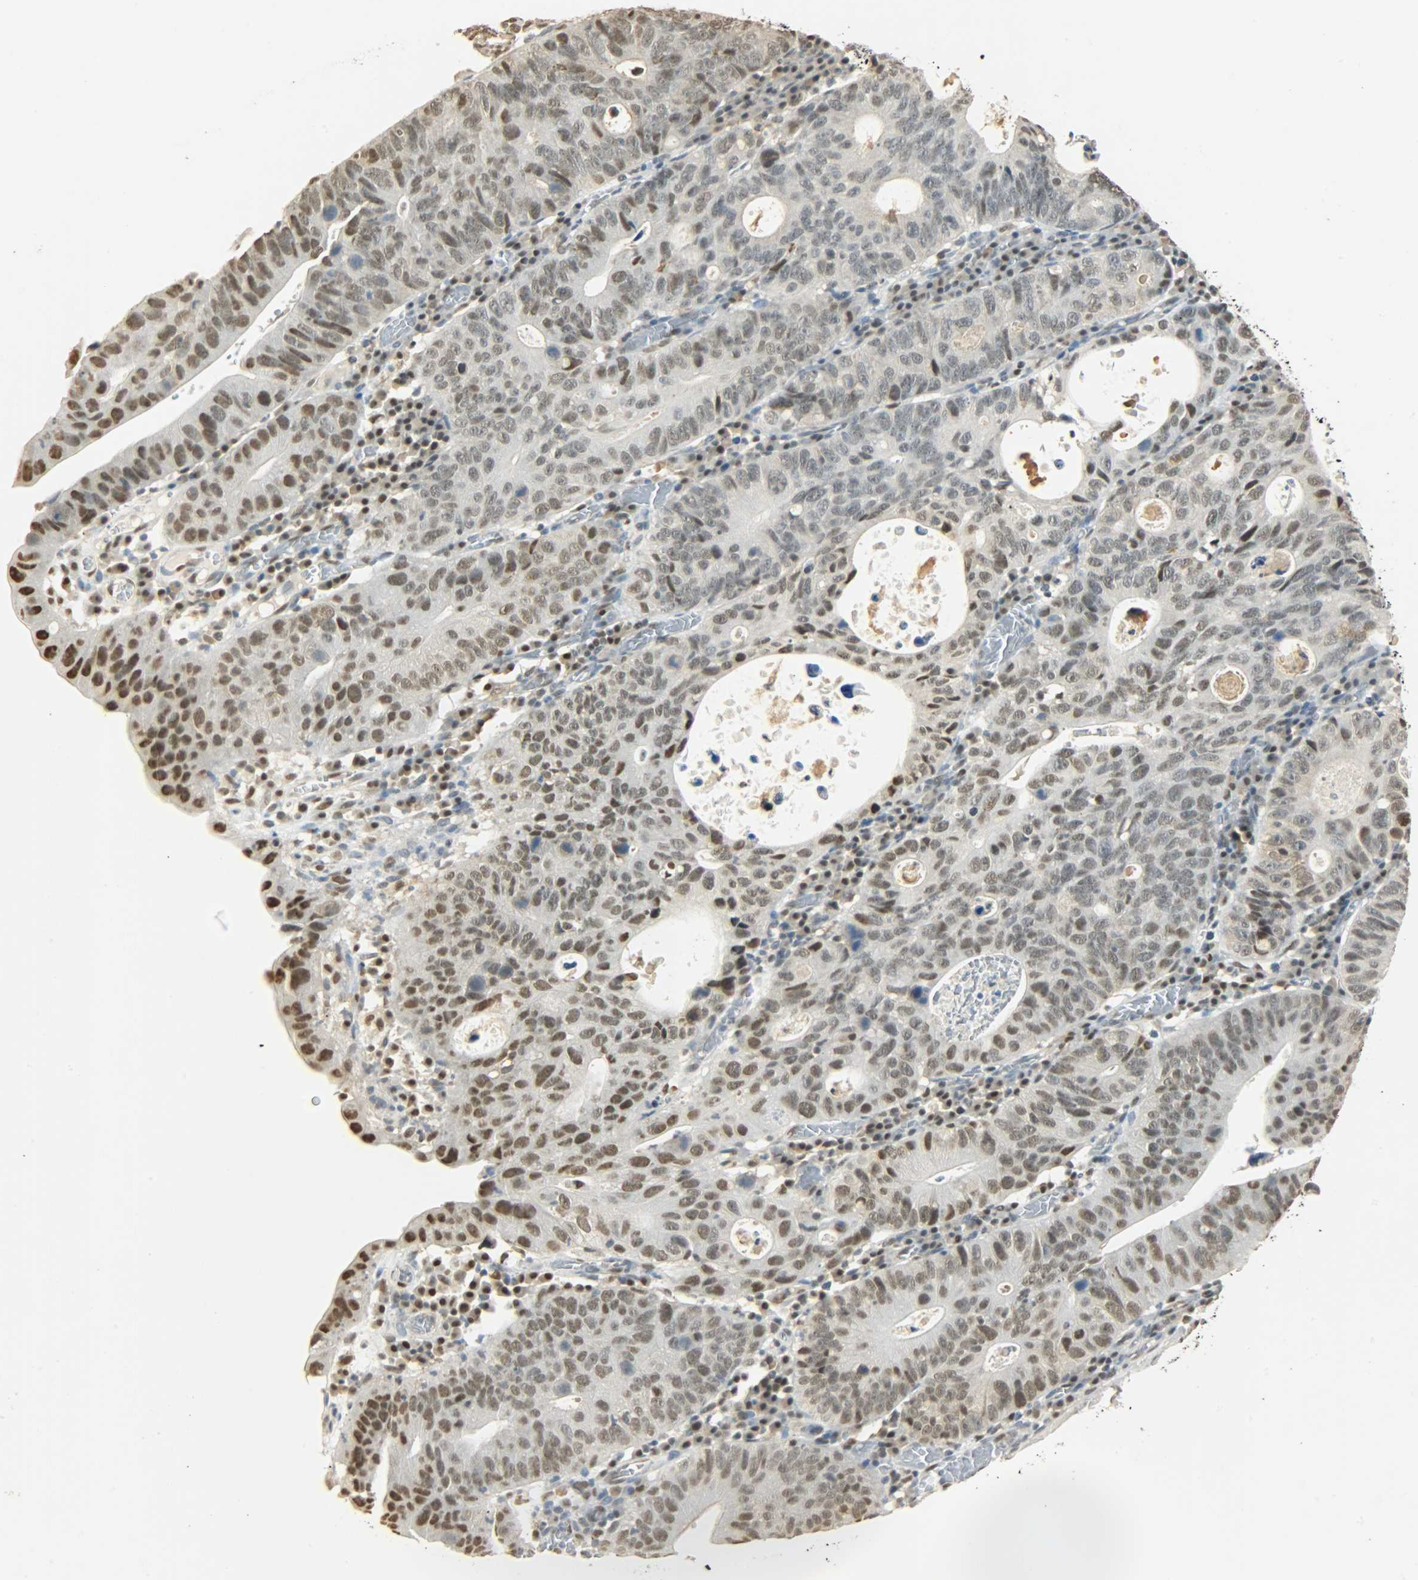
{"staining": {"intensity": "moderate", "quantity": ">75%", "location": "nuclear"}, "tissue": "stomach cancer", "cell_type": "Tumor cells", "image_type": "cancer", "snomed": [{"axis": "morphology", "description": "Adenocarcinoma, NOS"}, {"axis": "topography", "description": "Stomach"}], "caption": "A histopathology image of human stomach cancer (adenocarcinoma) stained for a protein reveals moderate nuclear brown staining in tumor cells. (DAB = brown stain, brightfield microscopy at high magnification).", "gene": "NGFR", "patient": {"sex": "male", "age": 59}}